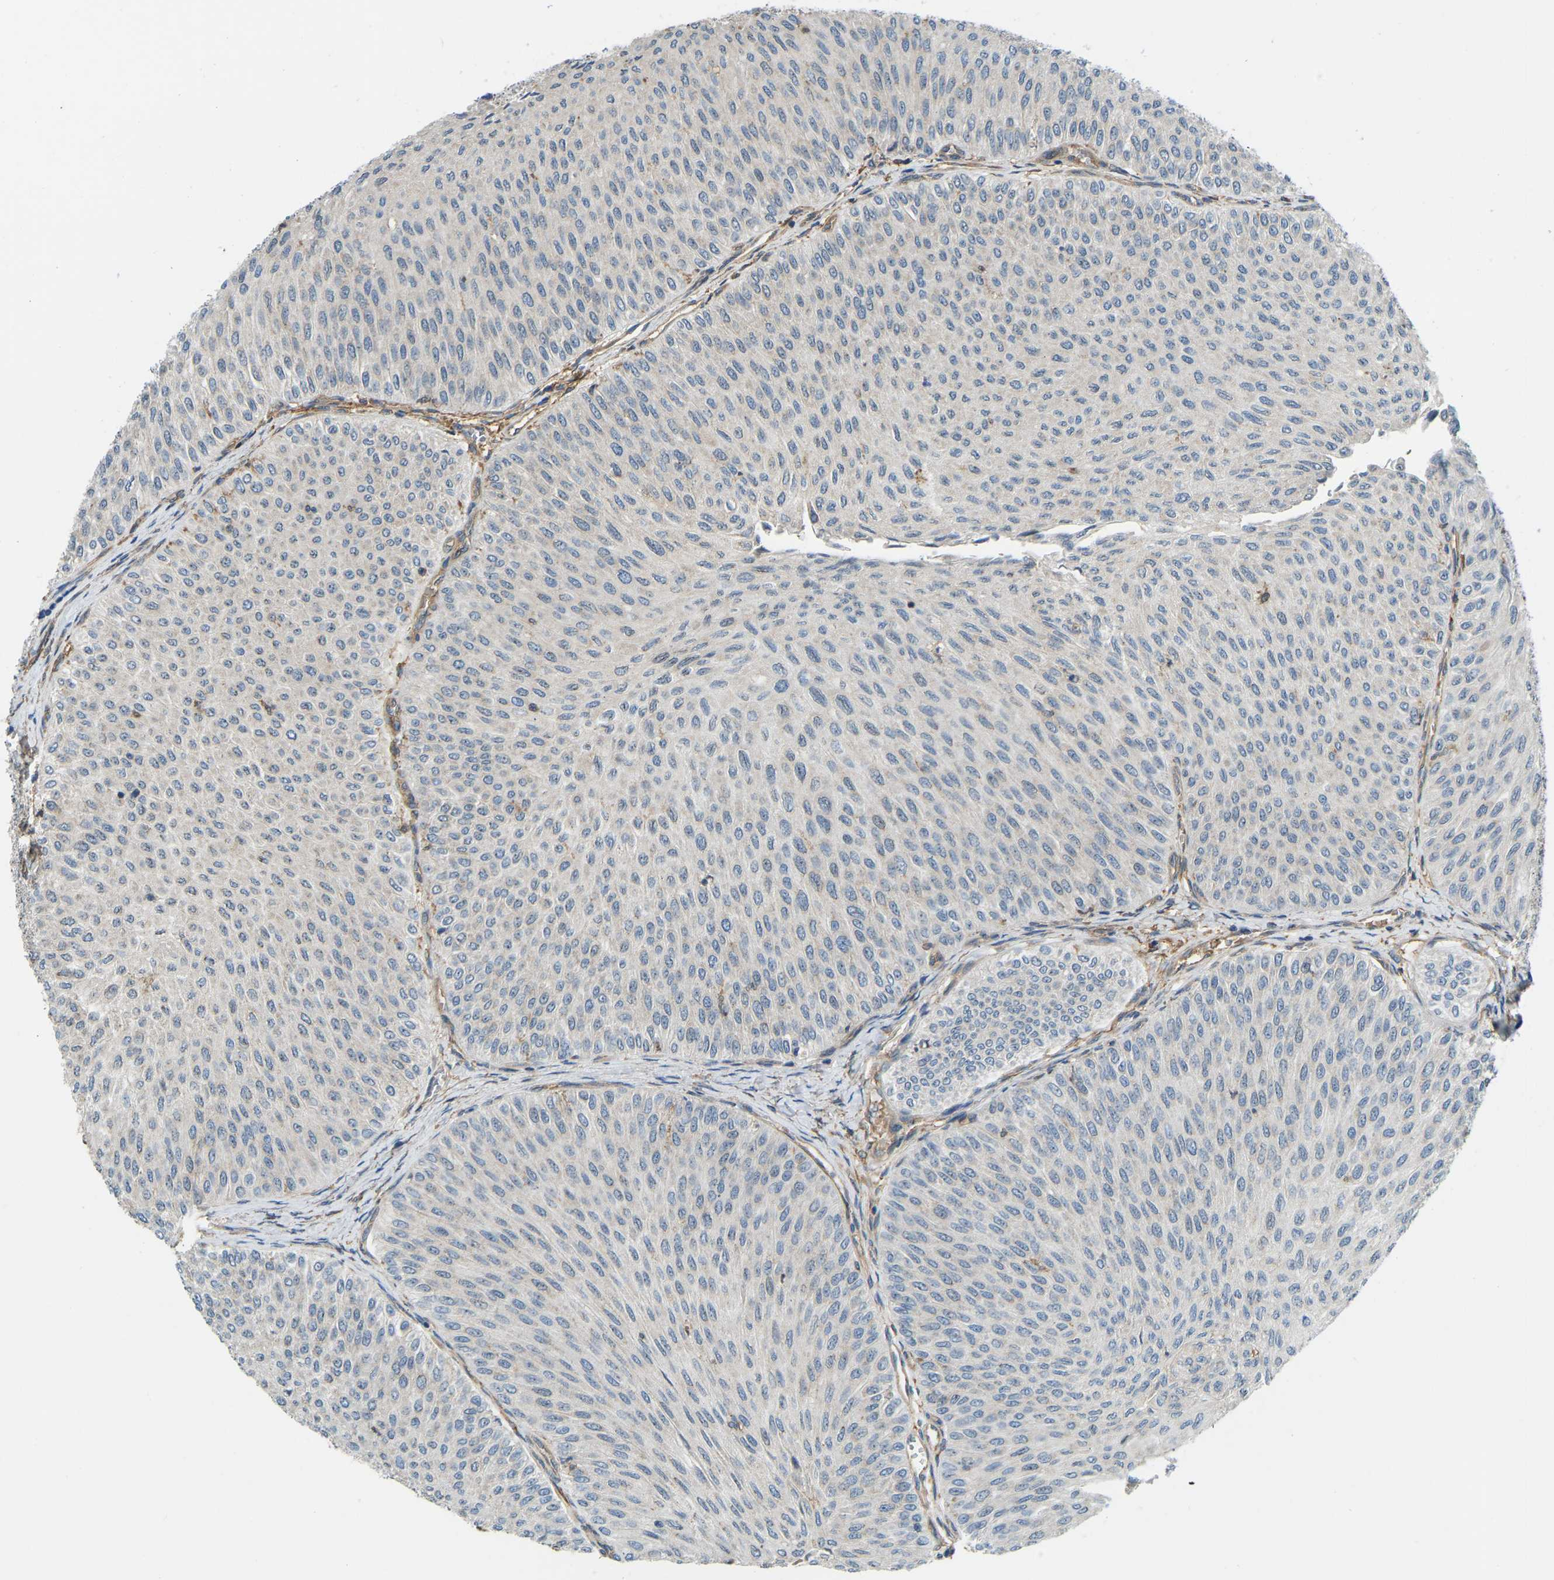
{"staining": {"intensity": "negative", "quantity": "none", "location": "none"}, "tissue": "urothelial cancer", "cell_type": "Tumor cells", "image_type": "cancer", "snomed": [{"axis": "morphology", "description": "Urothelial carcinoma, Low grade"}, {"axis": "topography", "description": "Urinary bladder"}], "caption": "Urothelial carcinoma (low-grade) was stained to show a protein in brown. There is no significant expression in tumor cells. The staining was performed using DAB to visualize the protein expression in brown, while the nuclei were stained in blue with hematoxylin (Magnification: 20x).", "gene": "OS9", "patient": {"sex": "male", "age": 78}}